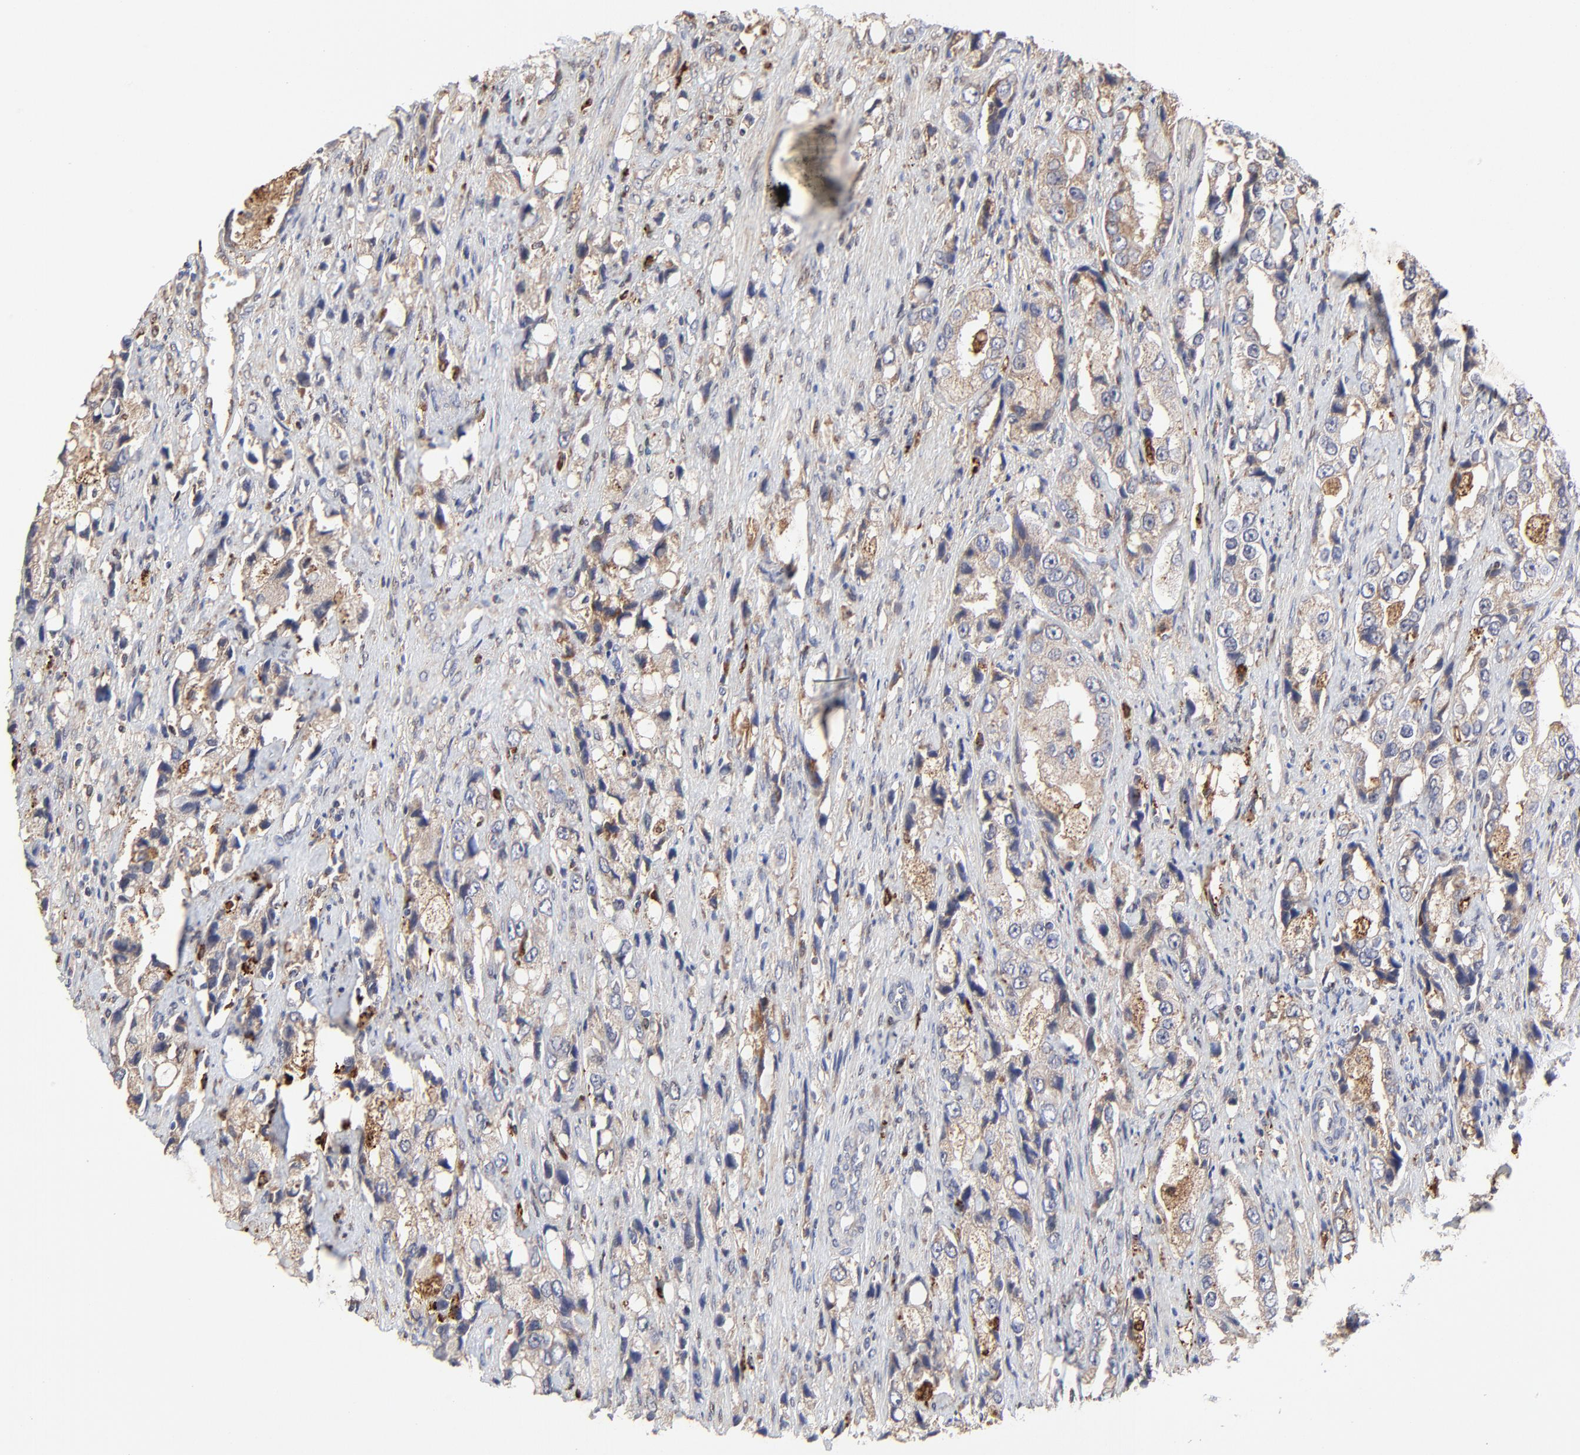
{"staining": {"intensity": "moderate", "quantity": ">75%", "location": "cytoplasmic/membranous"}, "tissue": "prostate cancer", "cell_type": "Tumor cells", "image_type": "cancer", "snomed": [{"axis": "morphology", "description": "Adenocarcinoma, High grade"}, {"axis": "topography", "description": "Prostate"}], "caption": "Prostate cancer was stained to show a protein in brown. There is medium levels of moderate cytoplasmic/membranous positivity in approximately >75% of tumor cells. The staining was performed using DAB (3,3'-diaminobenzidine) to visualize the protein expression in brown, while the nuclei were stained in blue with hematoxylin (Magnification: 20x).", "gene": "LGALS3", "patient": {"sex": "male", "age": 63}}